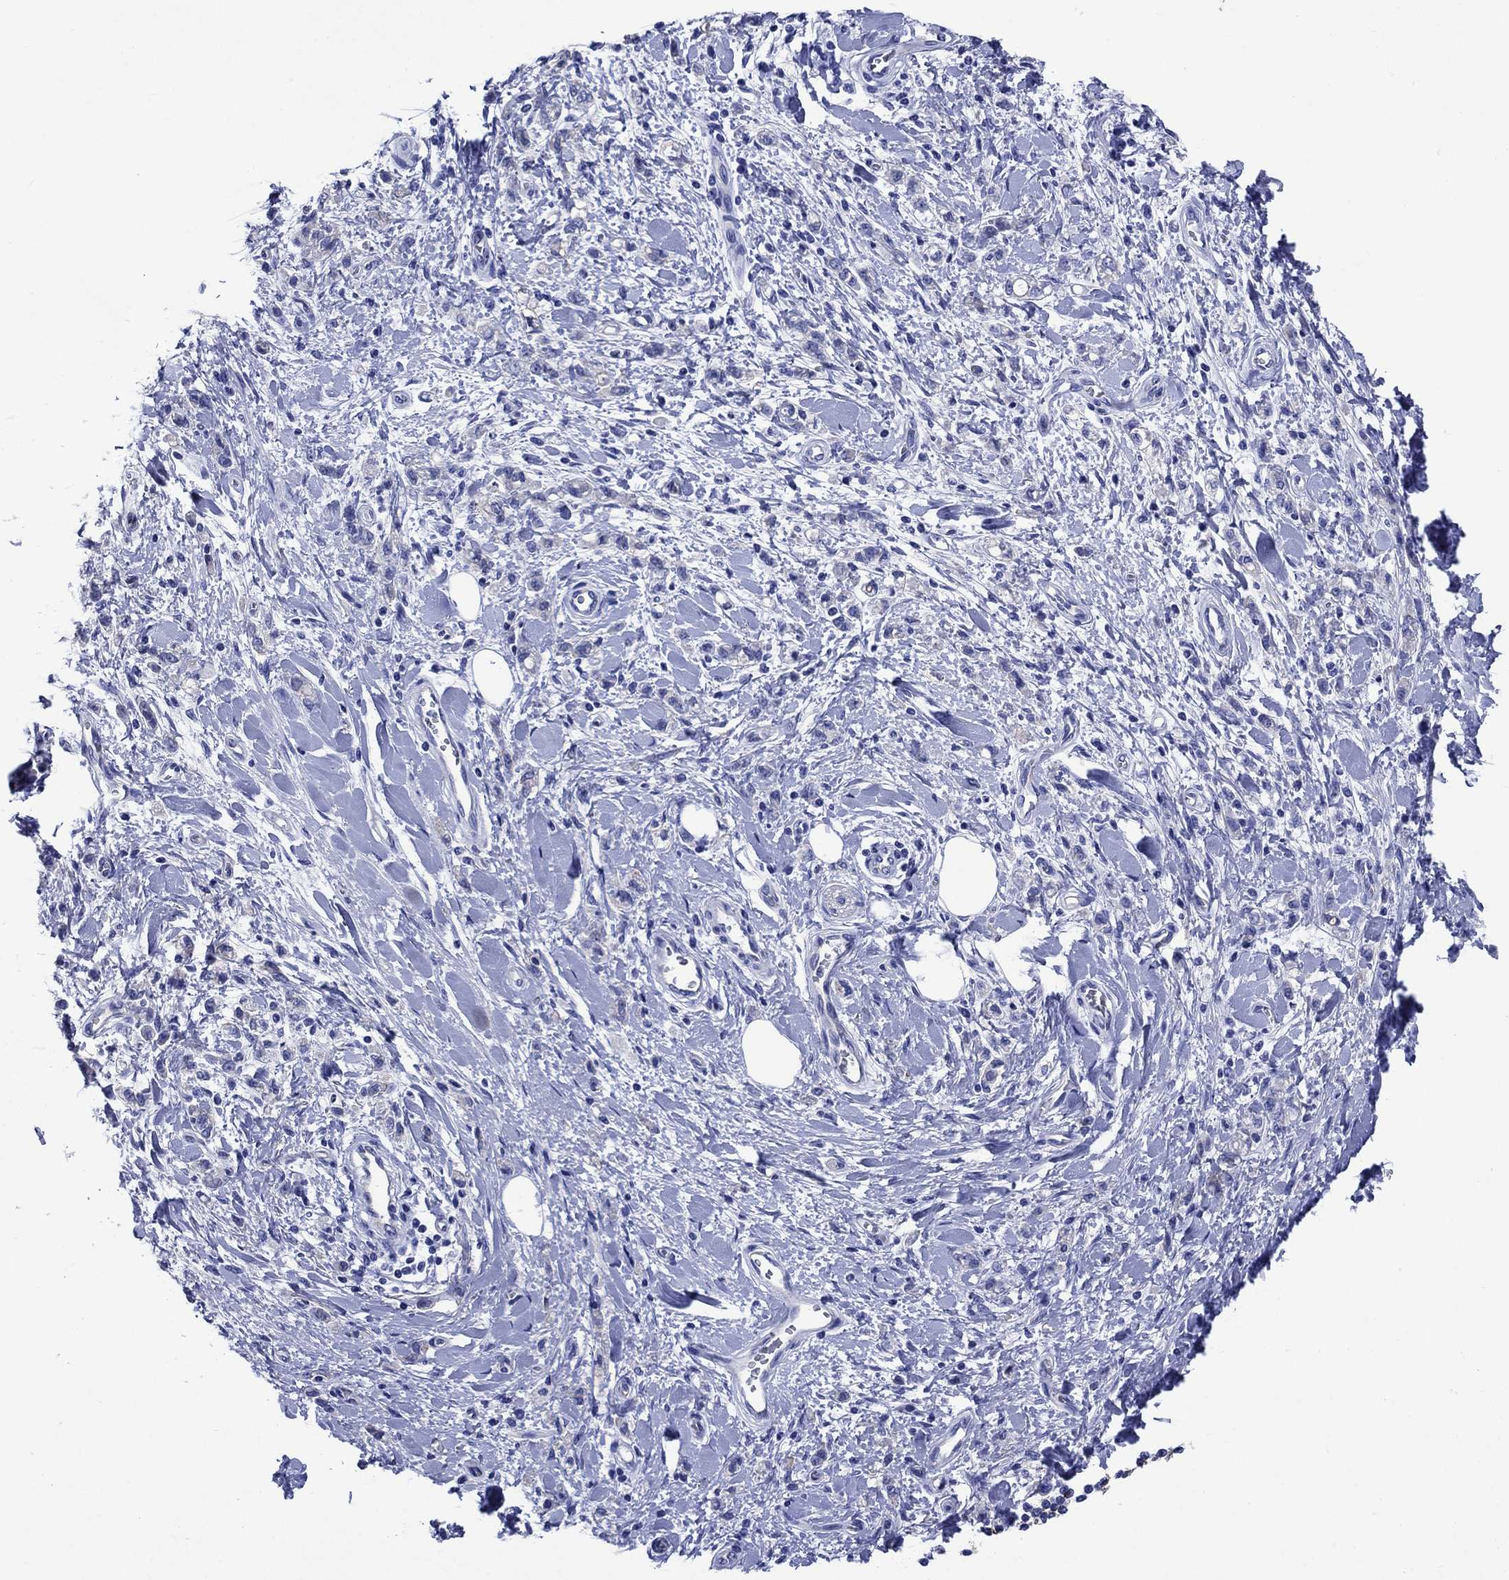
{"staining": {"intensity": "negative", "quantity": "none", "location": "none"}, "tissue": "stomach cancer", "cell_type": "Tumor cells", "image_type": "cancer", "snomed": [{"axis": "morphology", "description": "Adenocarcinoma, NOS"}, {"axis": "topography", "description": "Stomach"}], "caption": "Image shows no protein staining in tumor cells of stomach cancer (adenocarcinoma) tissue.", "gene": "SLC1A2", "patient": {"sex": "male", "age": 77}}